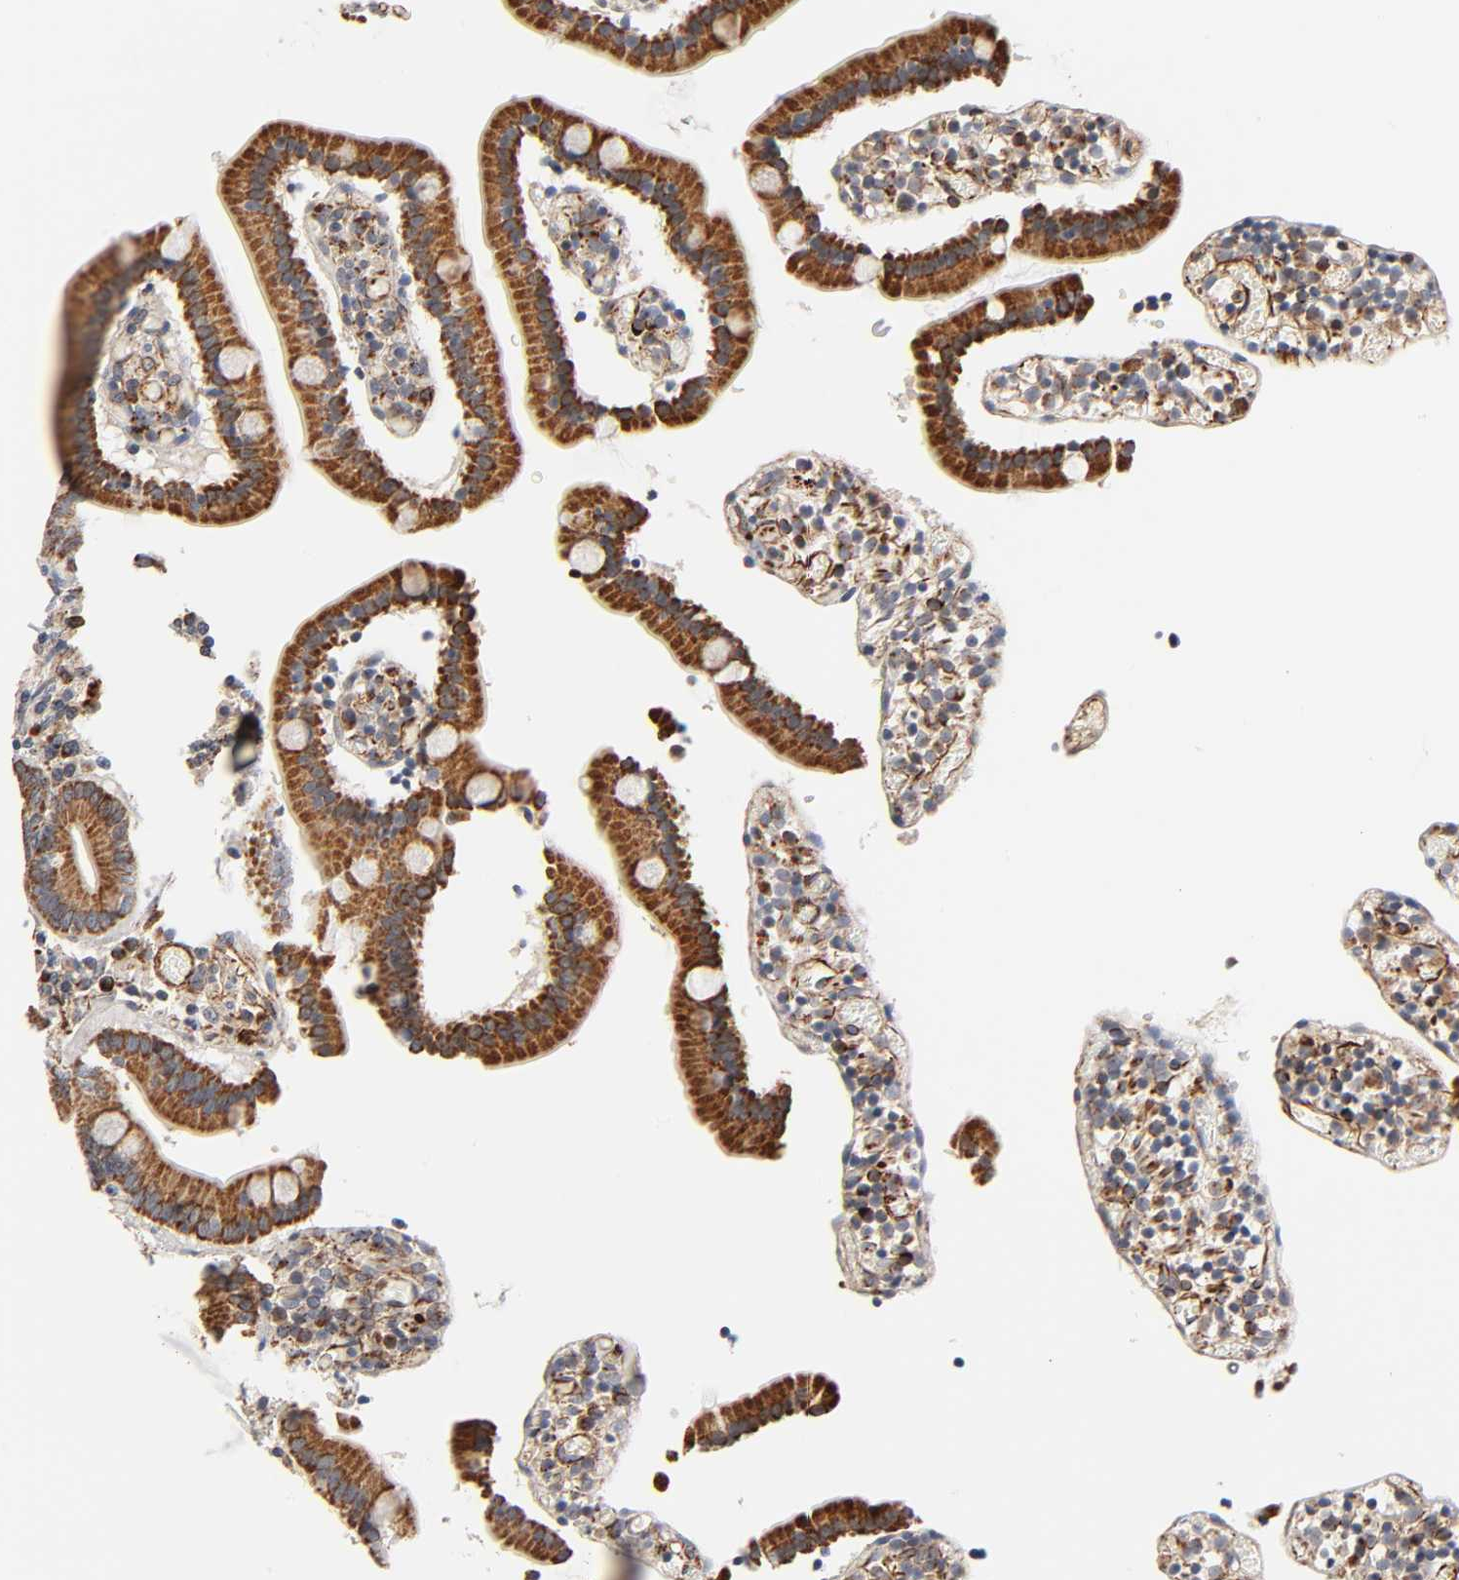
{"staining": {"intensity": "strong", "quantity": ">75%", "location": "cytoplasmic/membranous"}, "tissue": "duodenum", "cell_type": "Glandular cells", "image_type": "normal", "snomed": [{"axis": "morphology", "description": "Normal tissue, NOS"}, {"axis": "topography", "description": "Duodenum"}], "caption": "IHC of benign duodenum shows high levels of strong cytoplasmic/membranous expression in approximately >75% of glandular cells. IHC stains the protein of interest in brown and the nuclei are stained blue.", "gene": "REEP5", "patient": {"sex": "female", "age": 53}}